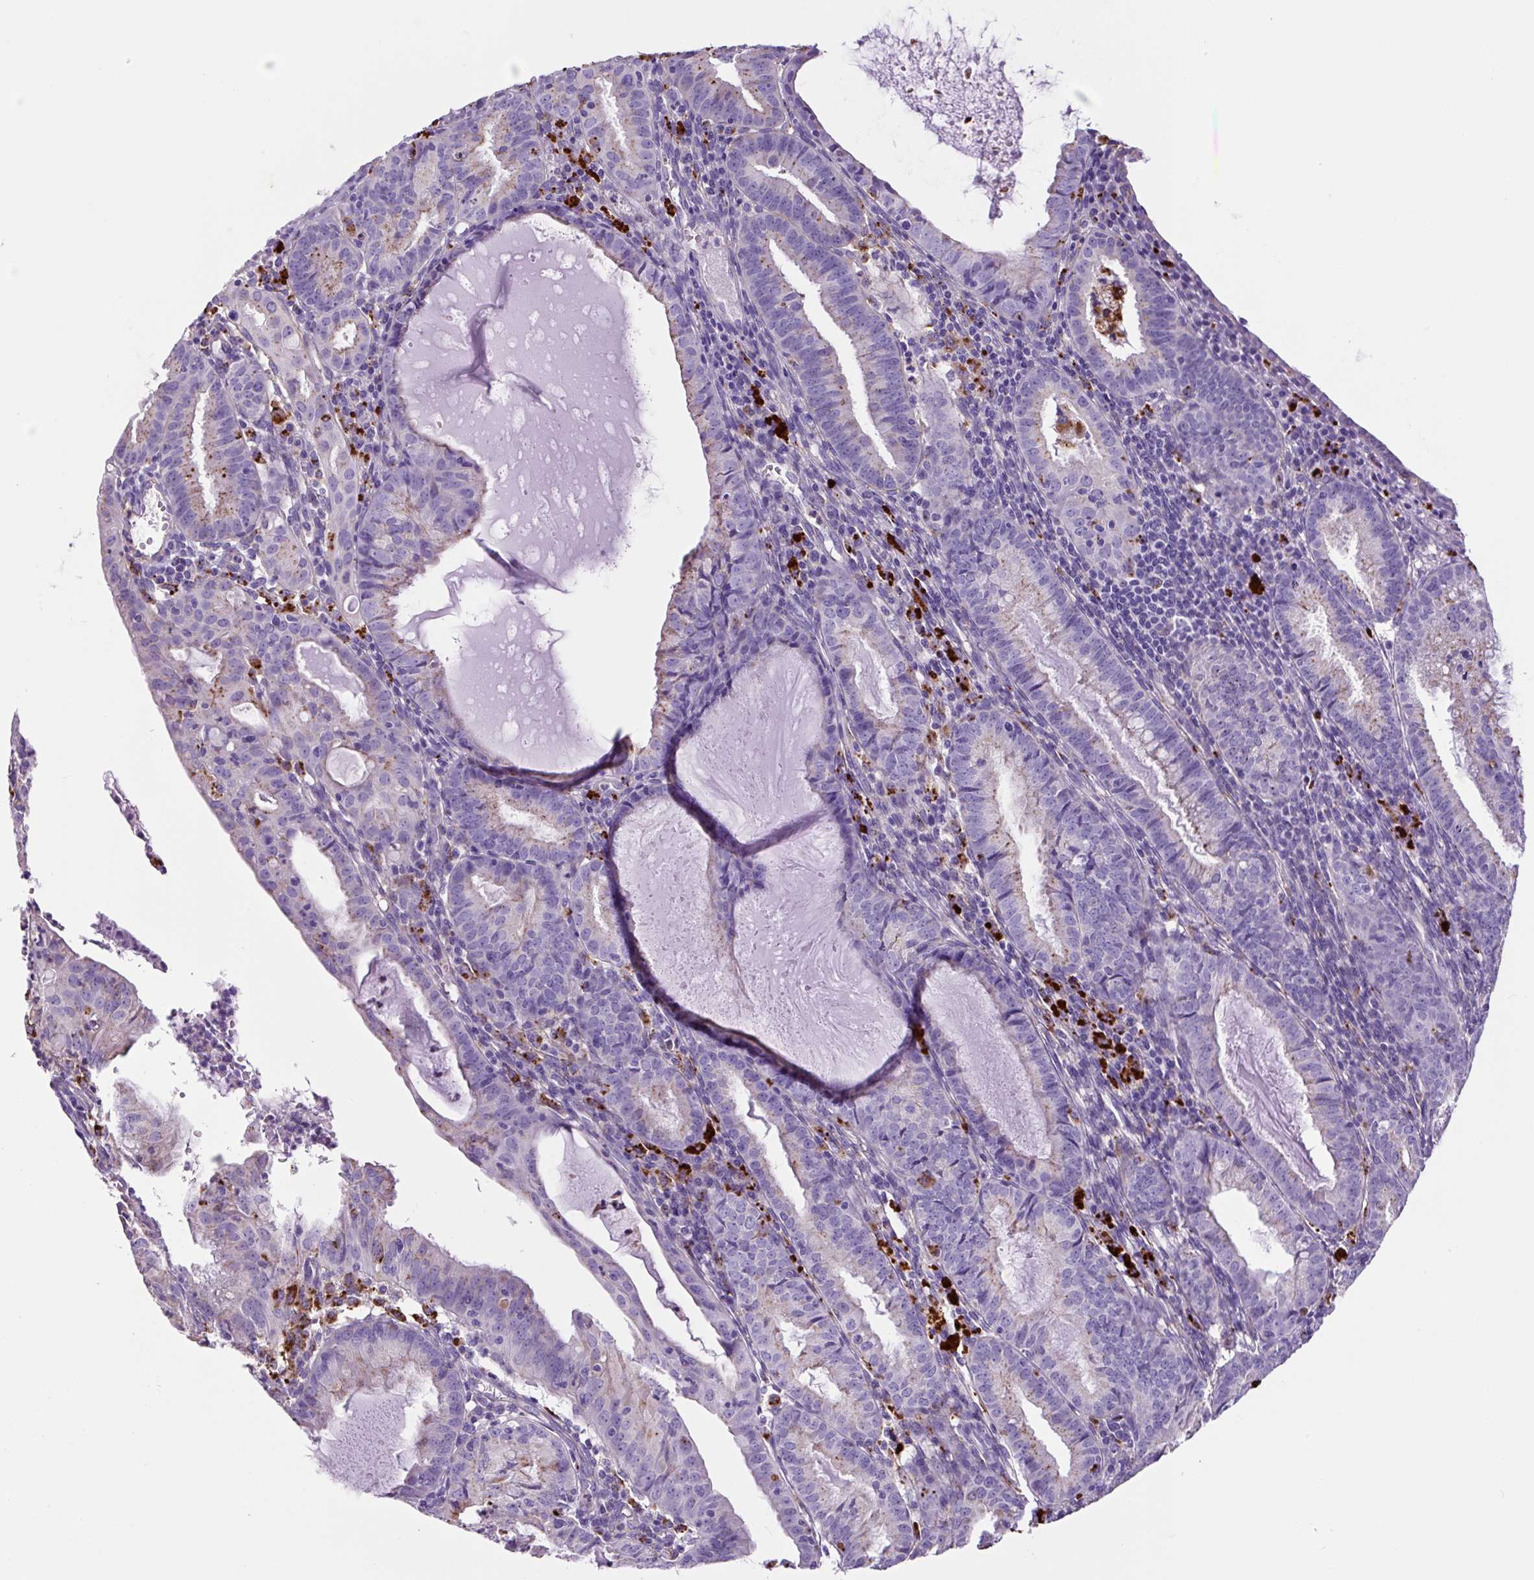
{"staining": {"intensity": "negative", "quantity": "none", "location": "none"}, "tissue": "endometrial cancer", "cell_type": "Tumor cells", "image_type": "cancer", "snomed": [{"axis": "morphology", "description": "Adenocarcinoma, NOS"}, {"axis": "topography", "description": "Endometrium"}], "caption": "A photomicrograph of endometrial adenocarcinoma stained for a protein displays no brown staining in tumor cells.", "gene": "LCN10", "patient": {"sex": "female", "age": 60}}